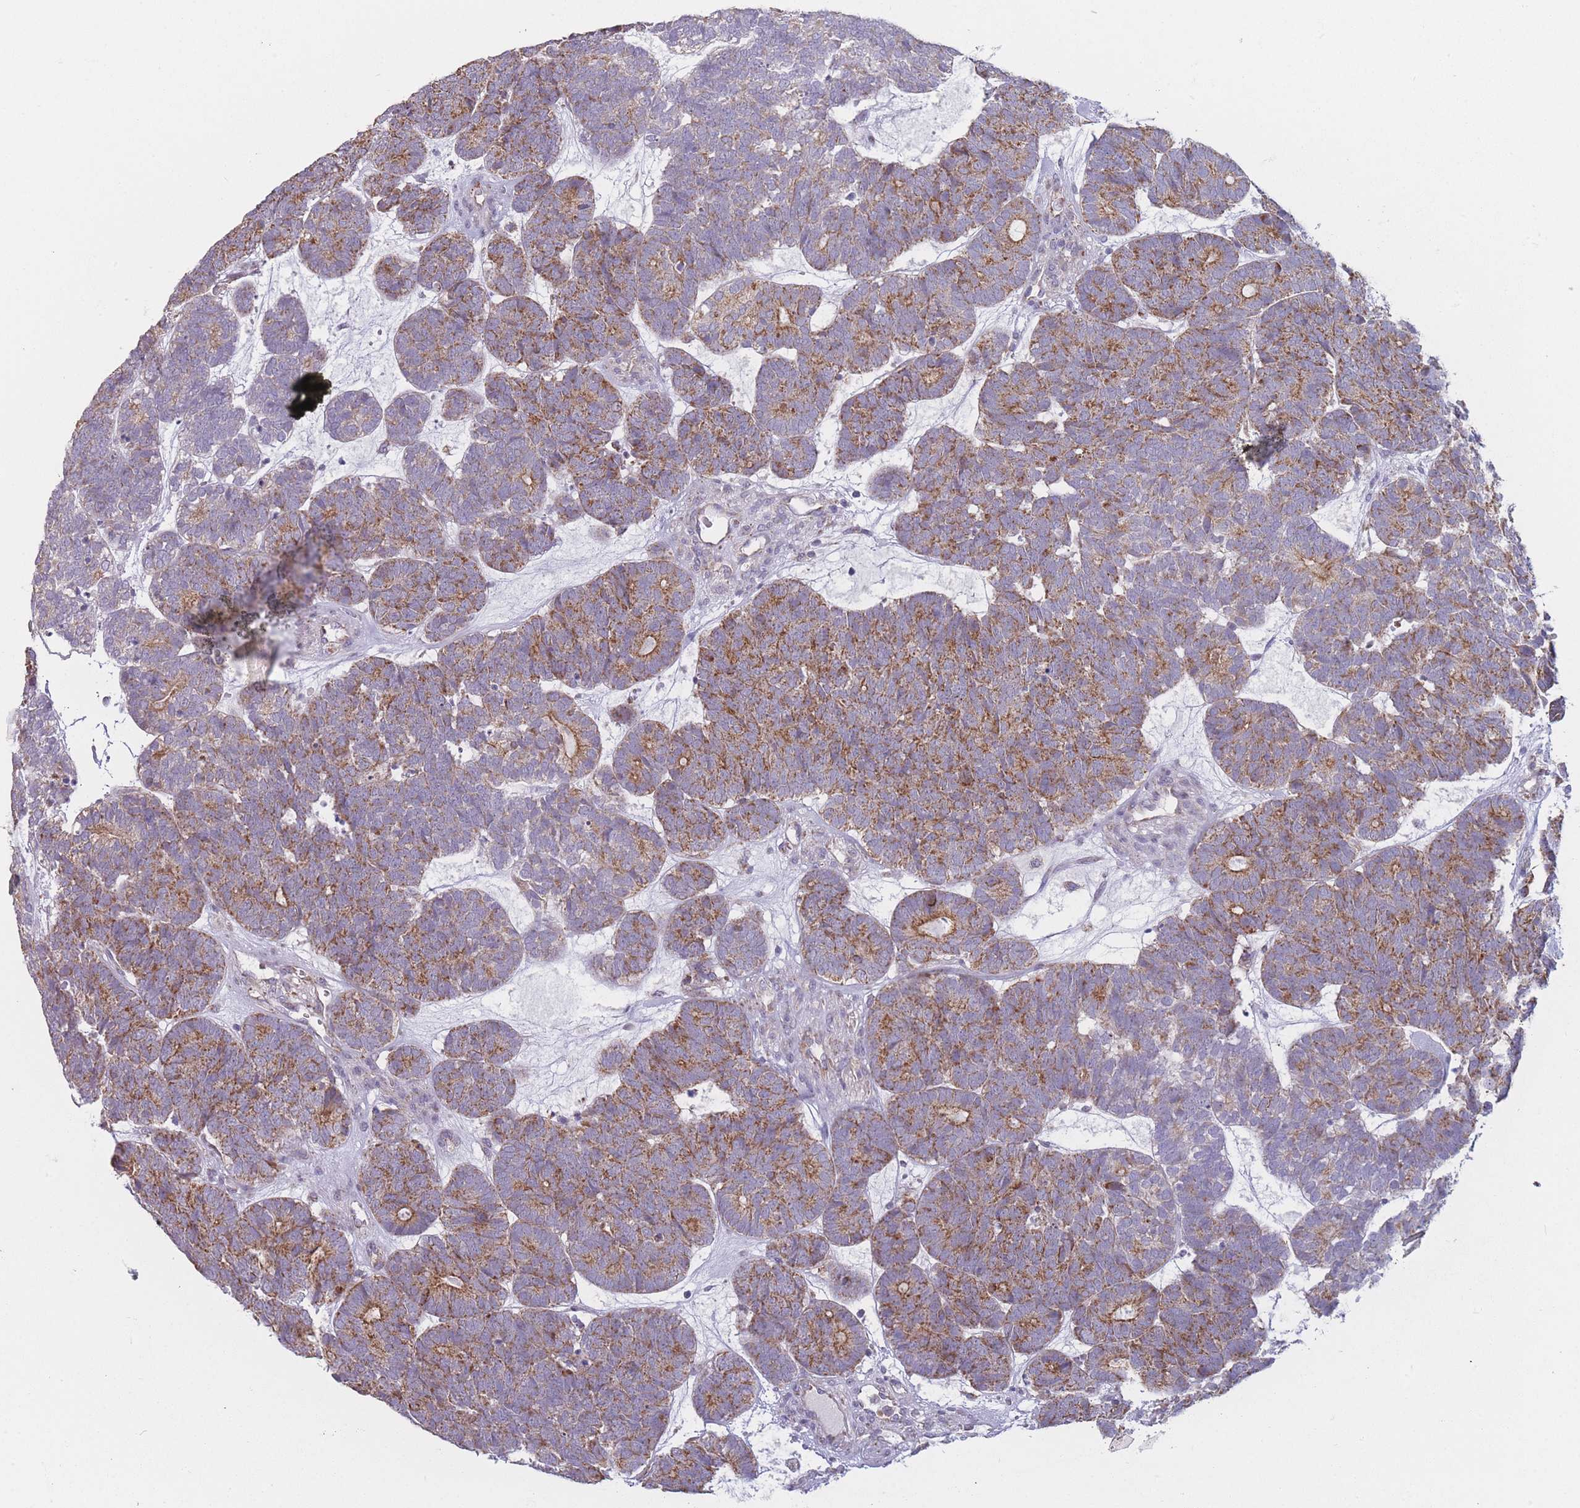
{"staining": {"intensity": "moderate", "quantity": ">75%", "location": "cytoplasmic/membranous"}, "tissue": "head and neck cancer", "cell_type": "Tumor cells", "image_type": "cancer", "snomed": [{"axis": "morphology", "description": "Adenocarcinoma, NOS"}, {"axis": "topography", "description": "Head-Neck"}], "caption": "DAB (3,3'-diaminobenzidine) immunohistochemical staining of adenocarcinoma (head and neck) exhibits moderate cytoplasmic/membranous protein positivity in about >75% of tumor cells.", "gene": "MRPS18C", "patient": {"sex": "female", "age": 81}}